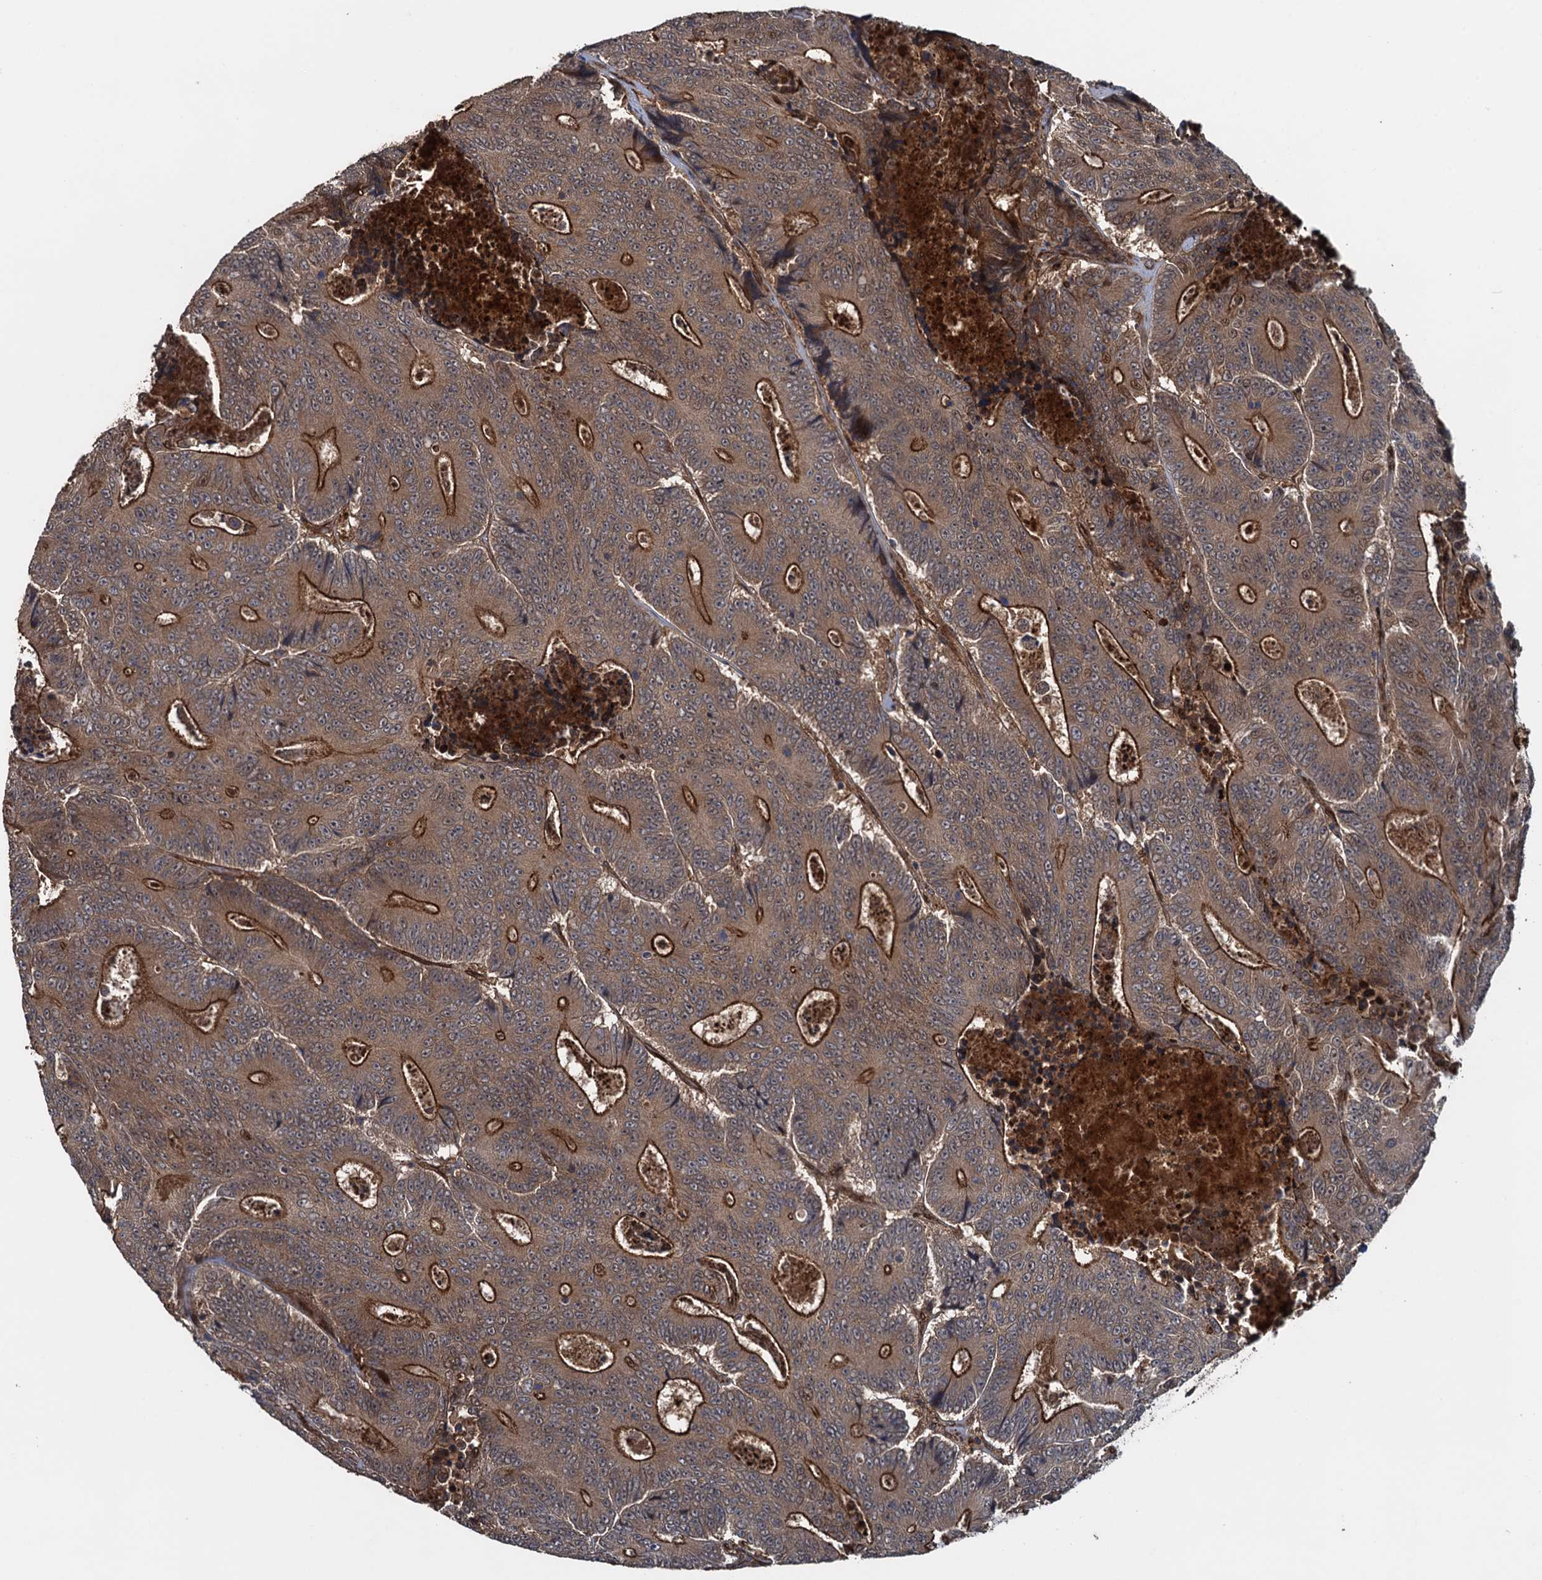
{"staining": {"intensity": "strong", "quantity": ">75%", "location": "cytoplasmic/membranous"}, "tissue": "colorectal cancer", "cell_type": "Tumor cells", "image_type": "cancer", "snomed": [{"axis": "morphology", "description": "Adenocarcinoma, NOS"}, {"axis": "topography", "description": "Colon"}], "caption": "Adenocarcinoma (colorectal) stained with a protein marker displays strong staining in tumor cells.", "gene": "RHOBTB1", "patient": {"sex": "male", "age": 83}}